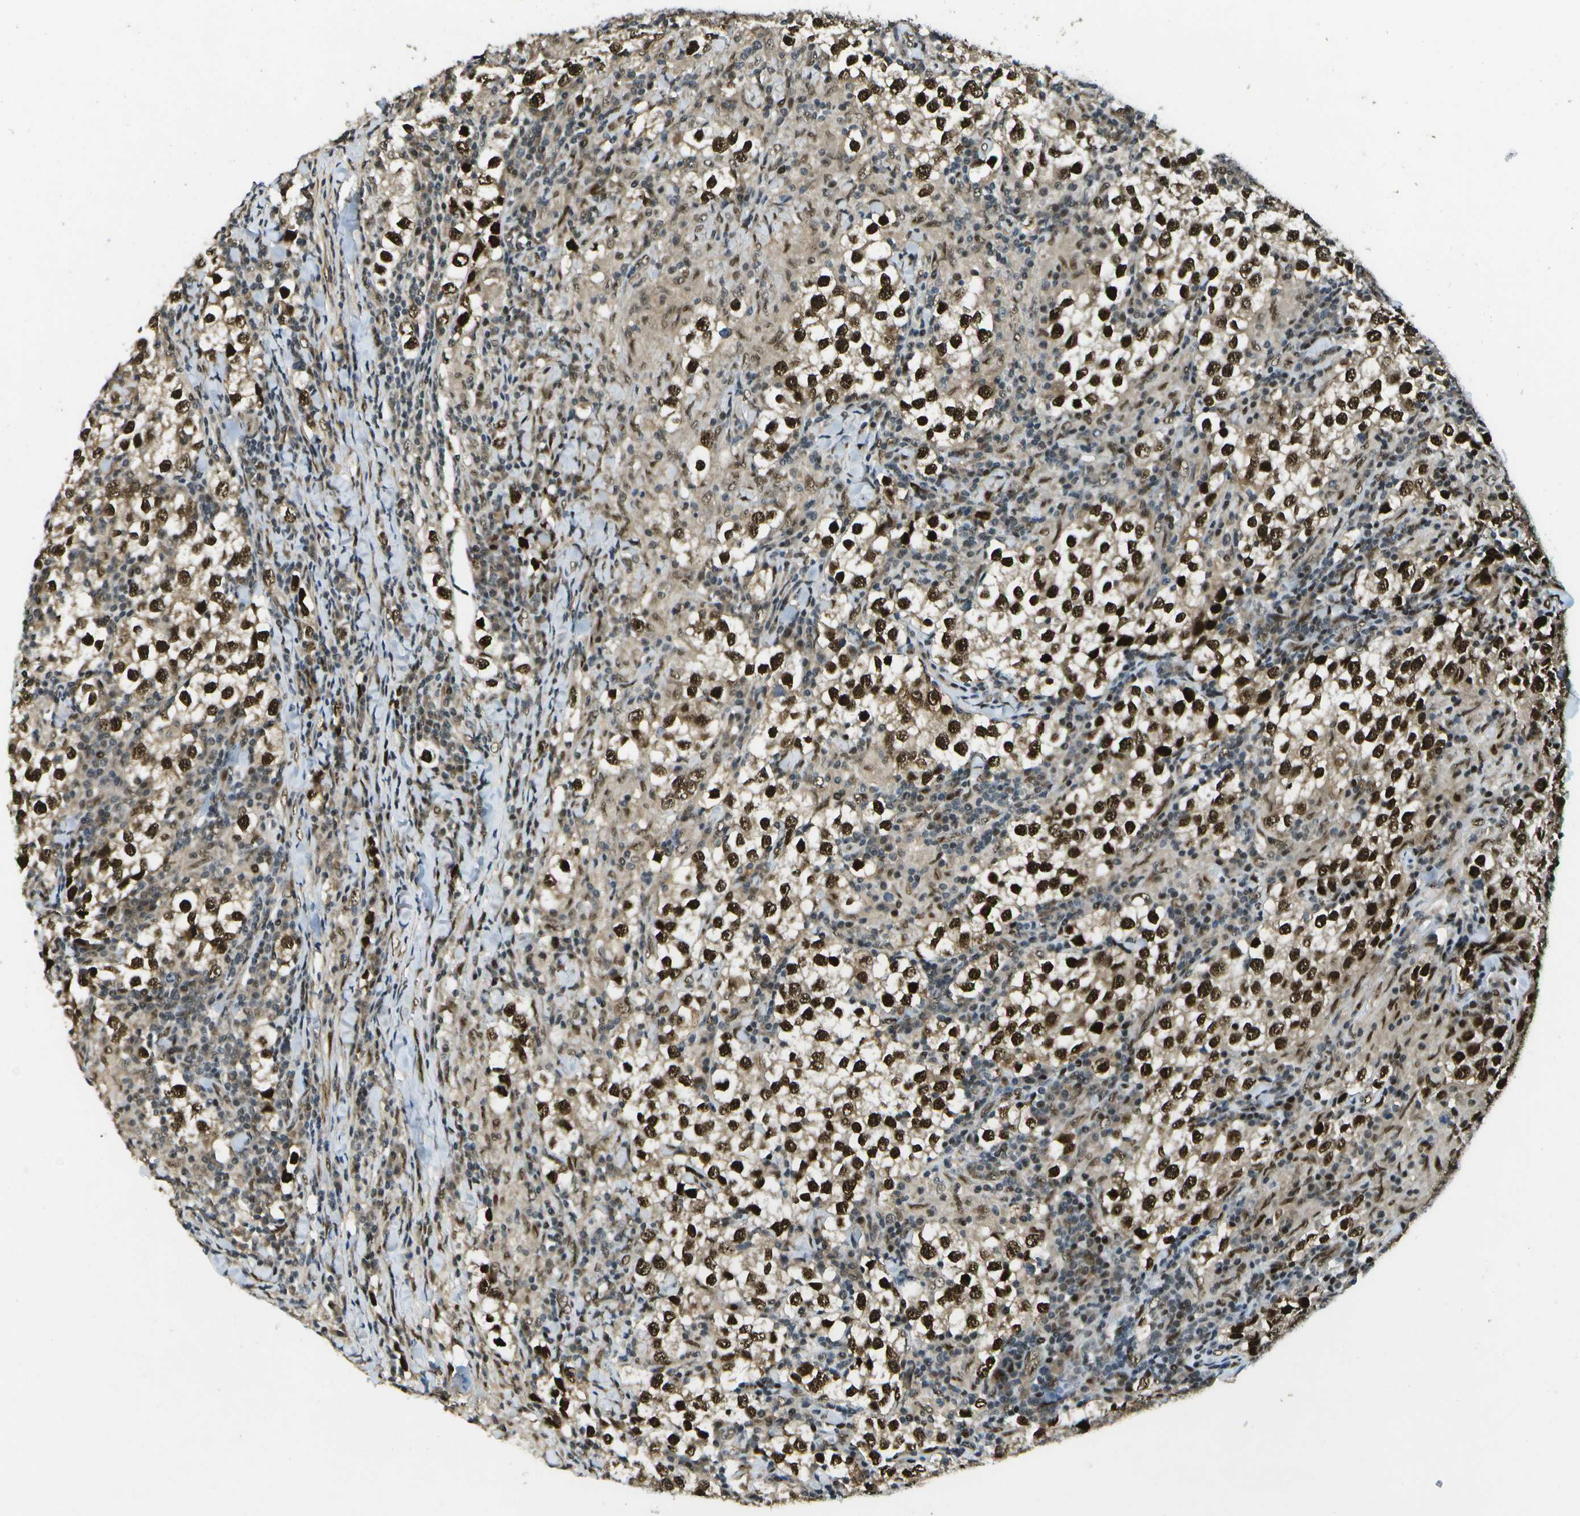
{"staining": {"intensity": "strong", "quantity": ">75%", "location": "cytoplasmic/membranous,nuclear"}, "tissue": "testis cancer", "cell_type": "Tumor cells", "image_type": "cancer", "snomed": [{"axis": "morphology", "description": "Seminoma, NOS"}, {"axis": "morphology", "description": "Carcinoma, Embryonal, NOS"}, {"axis": "topography", "description": "Testis"}], "caption": "There is high levels of strong cytoplasmic/membranous and nuclear positivity in tumor cells of testis cancer, as demonstrated by immunohistochemical staining (brown color).", "gene": "GANC", "patient": {"sex": "male", "age": 36}}